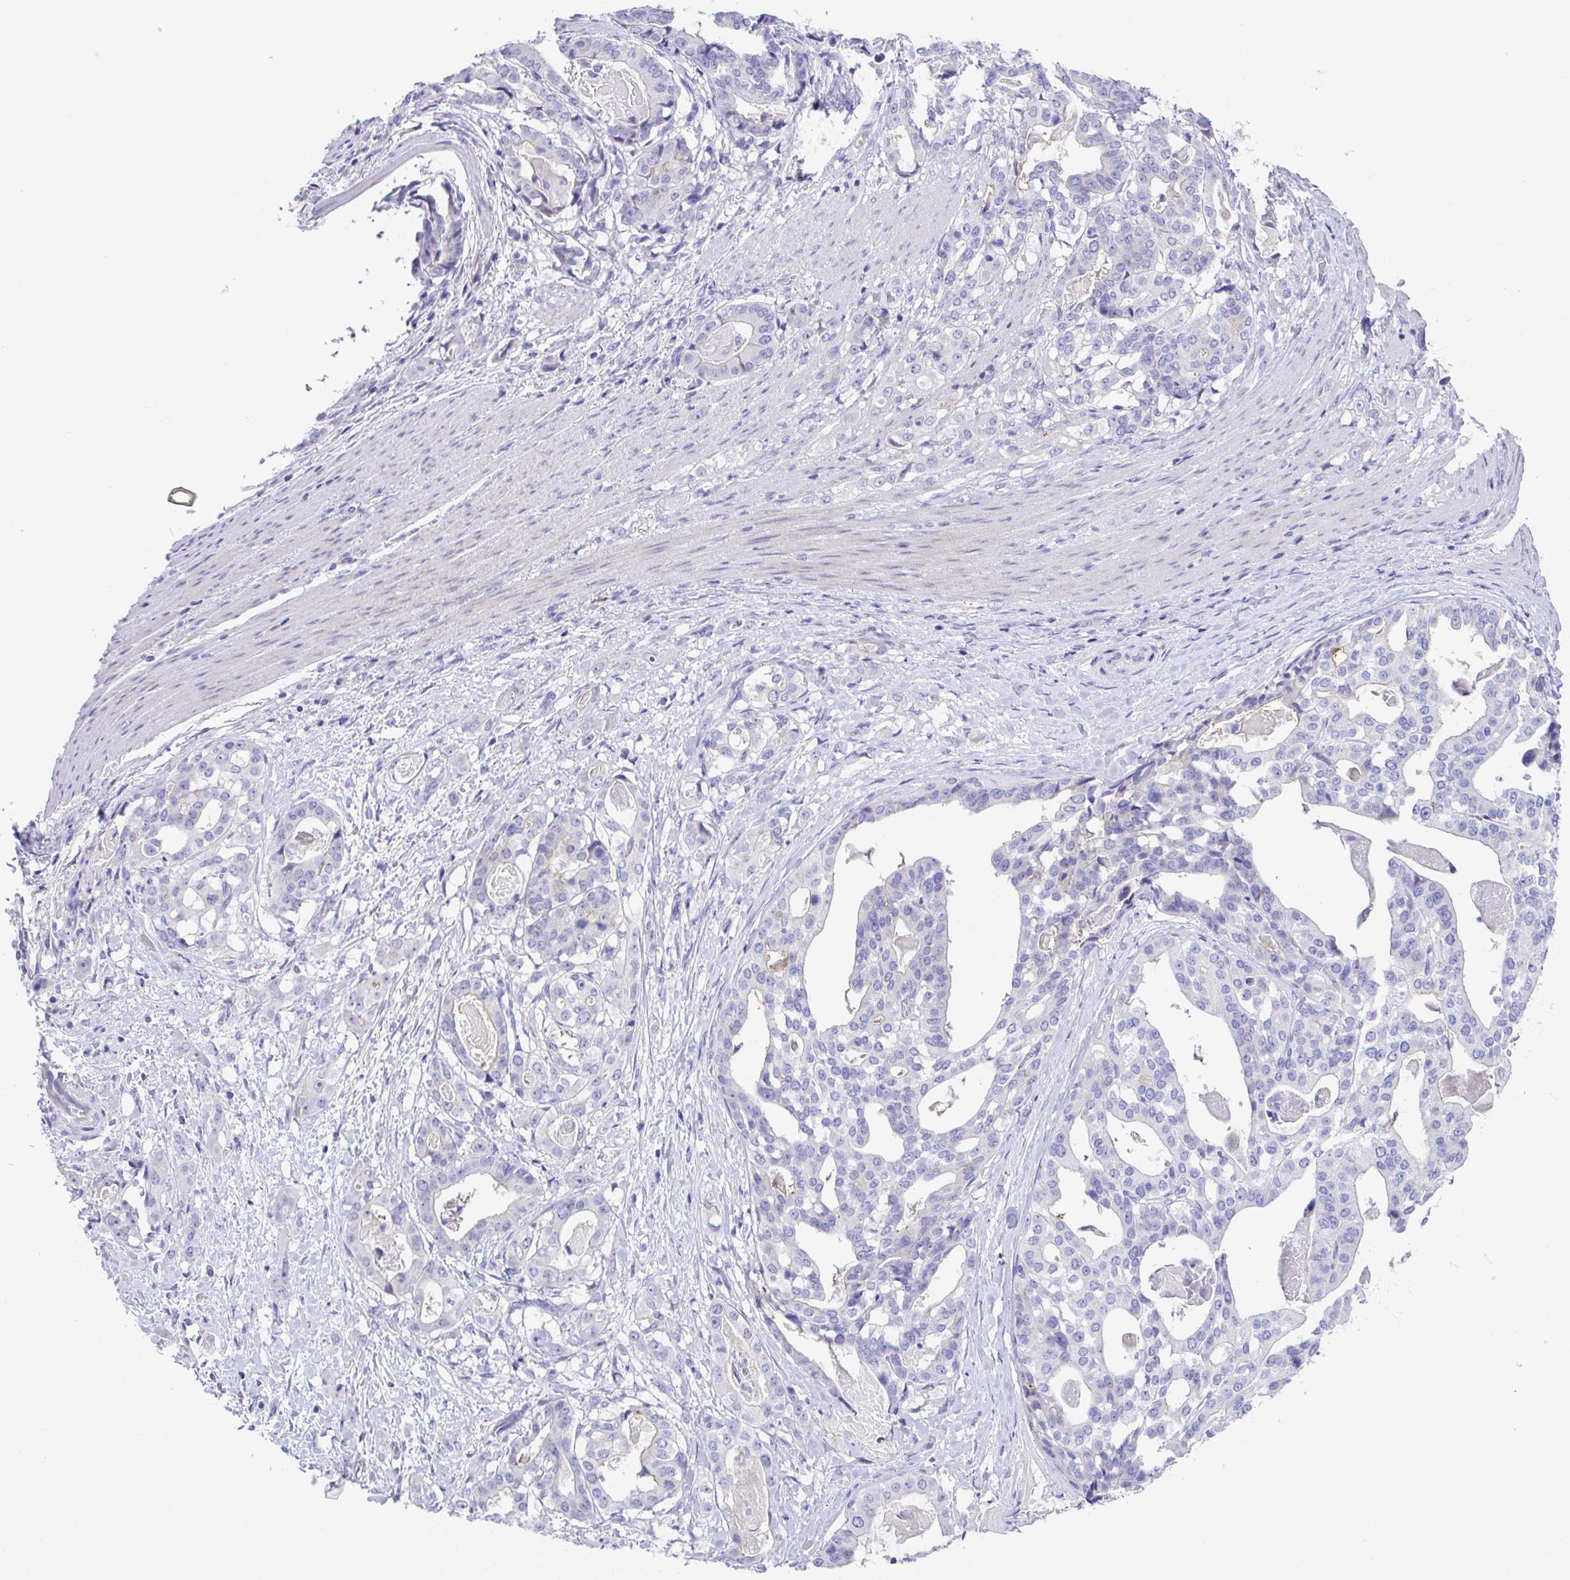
{"staining": {"intensity": "negative", "quantity": "none", "location": "none"}, "tissue": "stomach cancer", "cell_type": "Tumor cells", "image_type": "cancer", "snomed": [{"axis": "morphology", "description": "Adenocarcinoma, NOS"}, {"axis": "topography", "description": "Stomach"}], "caption": "DAB (3,3'-diaminobenzidine) immunohistochemical staining of stomach cancer (adenocarcinoma) displays no significant positivity in tumor cells.", "gene": "SLC16A6", "patient": {"sex": "male", "age": 48}}